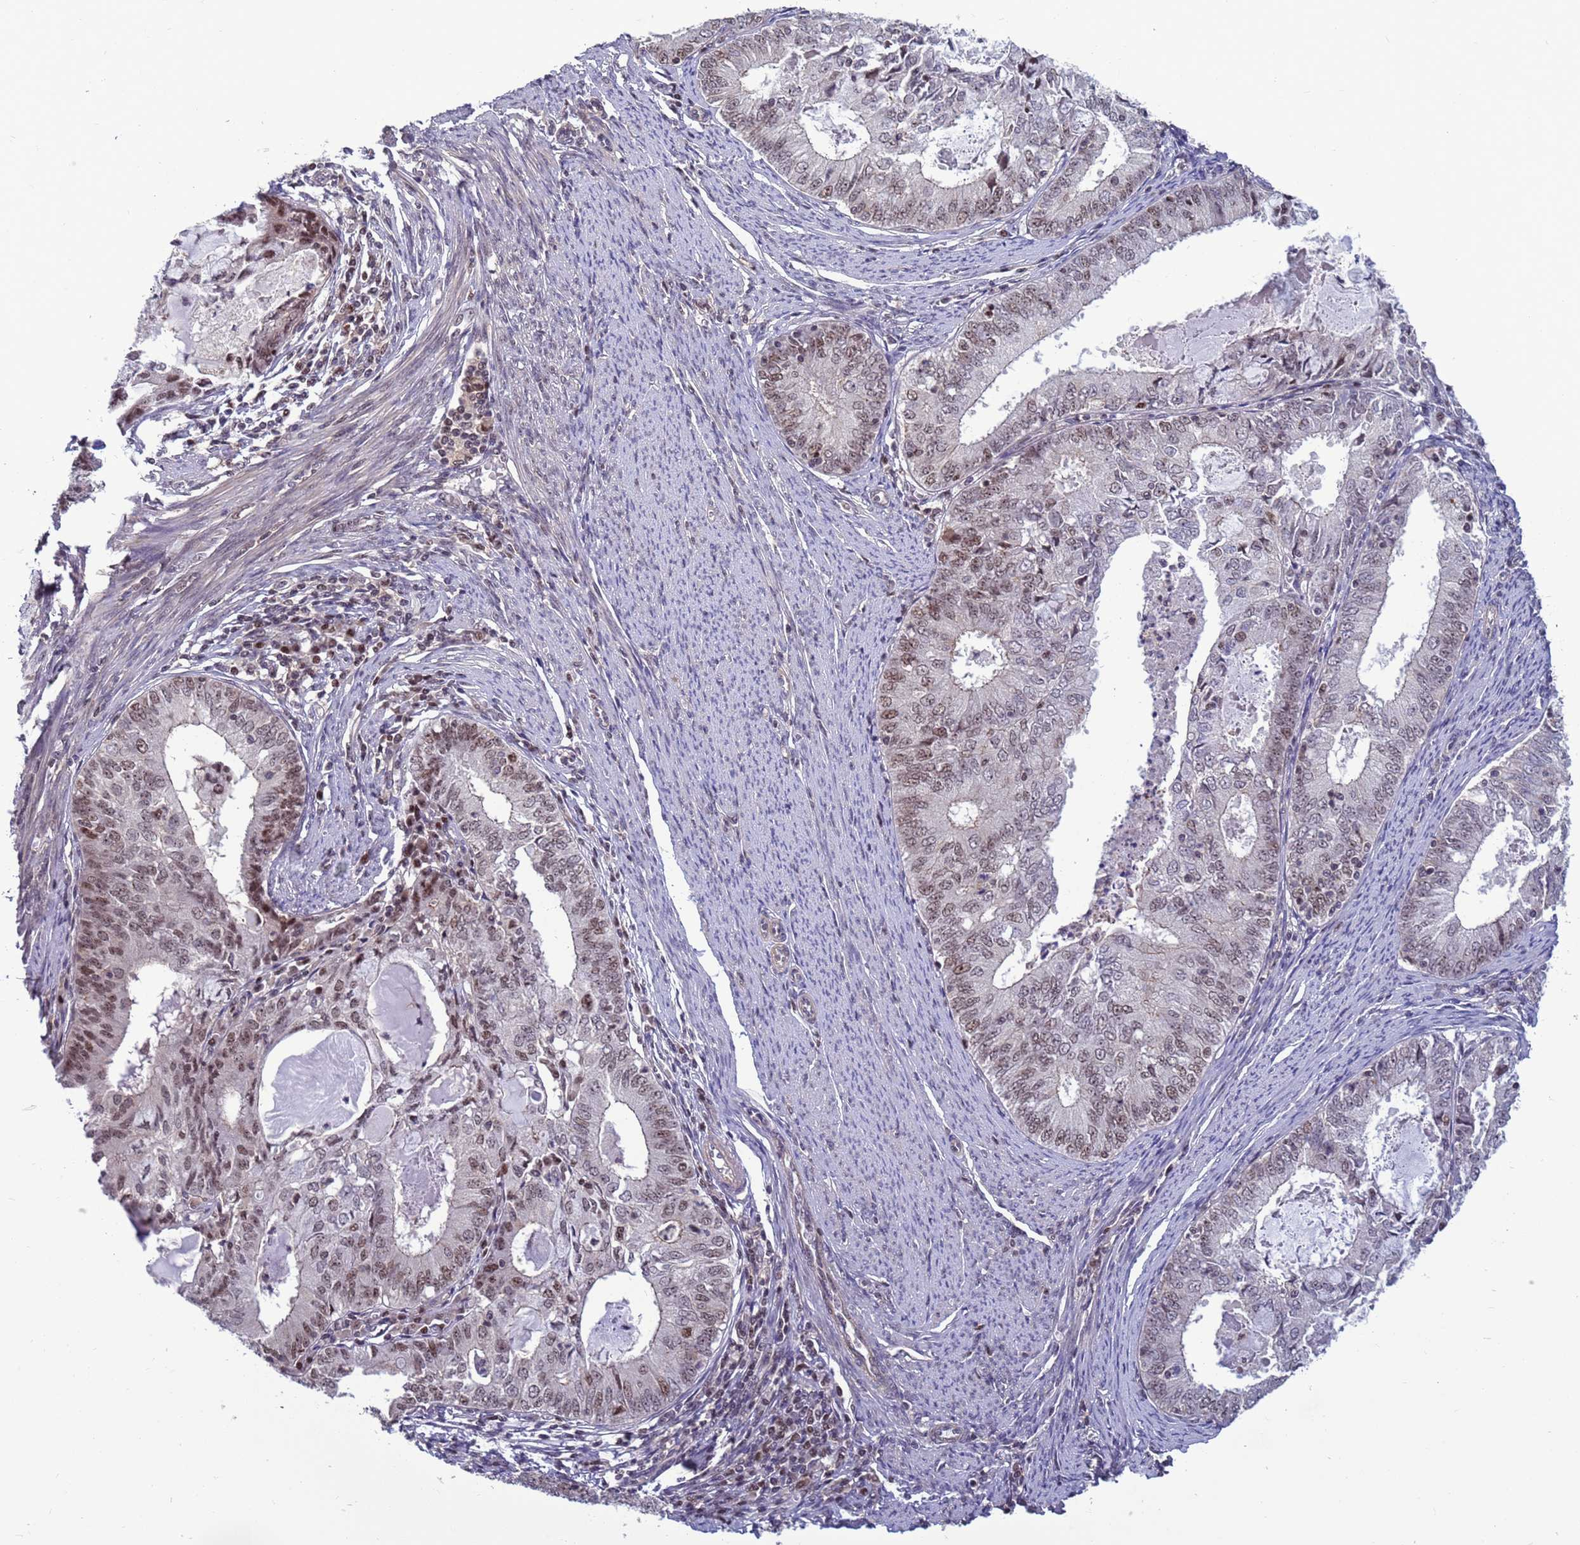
{"staining": {"intensity": "moderate", "quantity": "<25%", "location": "nuclear"}, "tissue": "endometrial cancer", "cell_type": "Tumor cells", "image_type": "cancer", "snomed": [{"axis": "morphology", "description": "Adenocarcinoma, NOS"}, {"axis": "topography", "description": "Endometrium"}], "caption": "Endometrial cancer (adenocarcinoma) tissue displays moderate nuclear positivity in approximately <25% of tumor cells The staining was performed using DAB, with brown indicating positive protein expression. Nuclei are stained blue with hematoxylin.", "gene": "NSL1", "patient": {"sex": "female", "age": 57}}